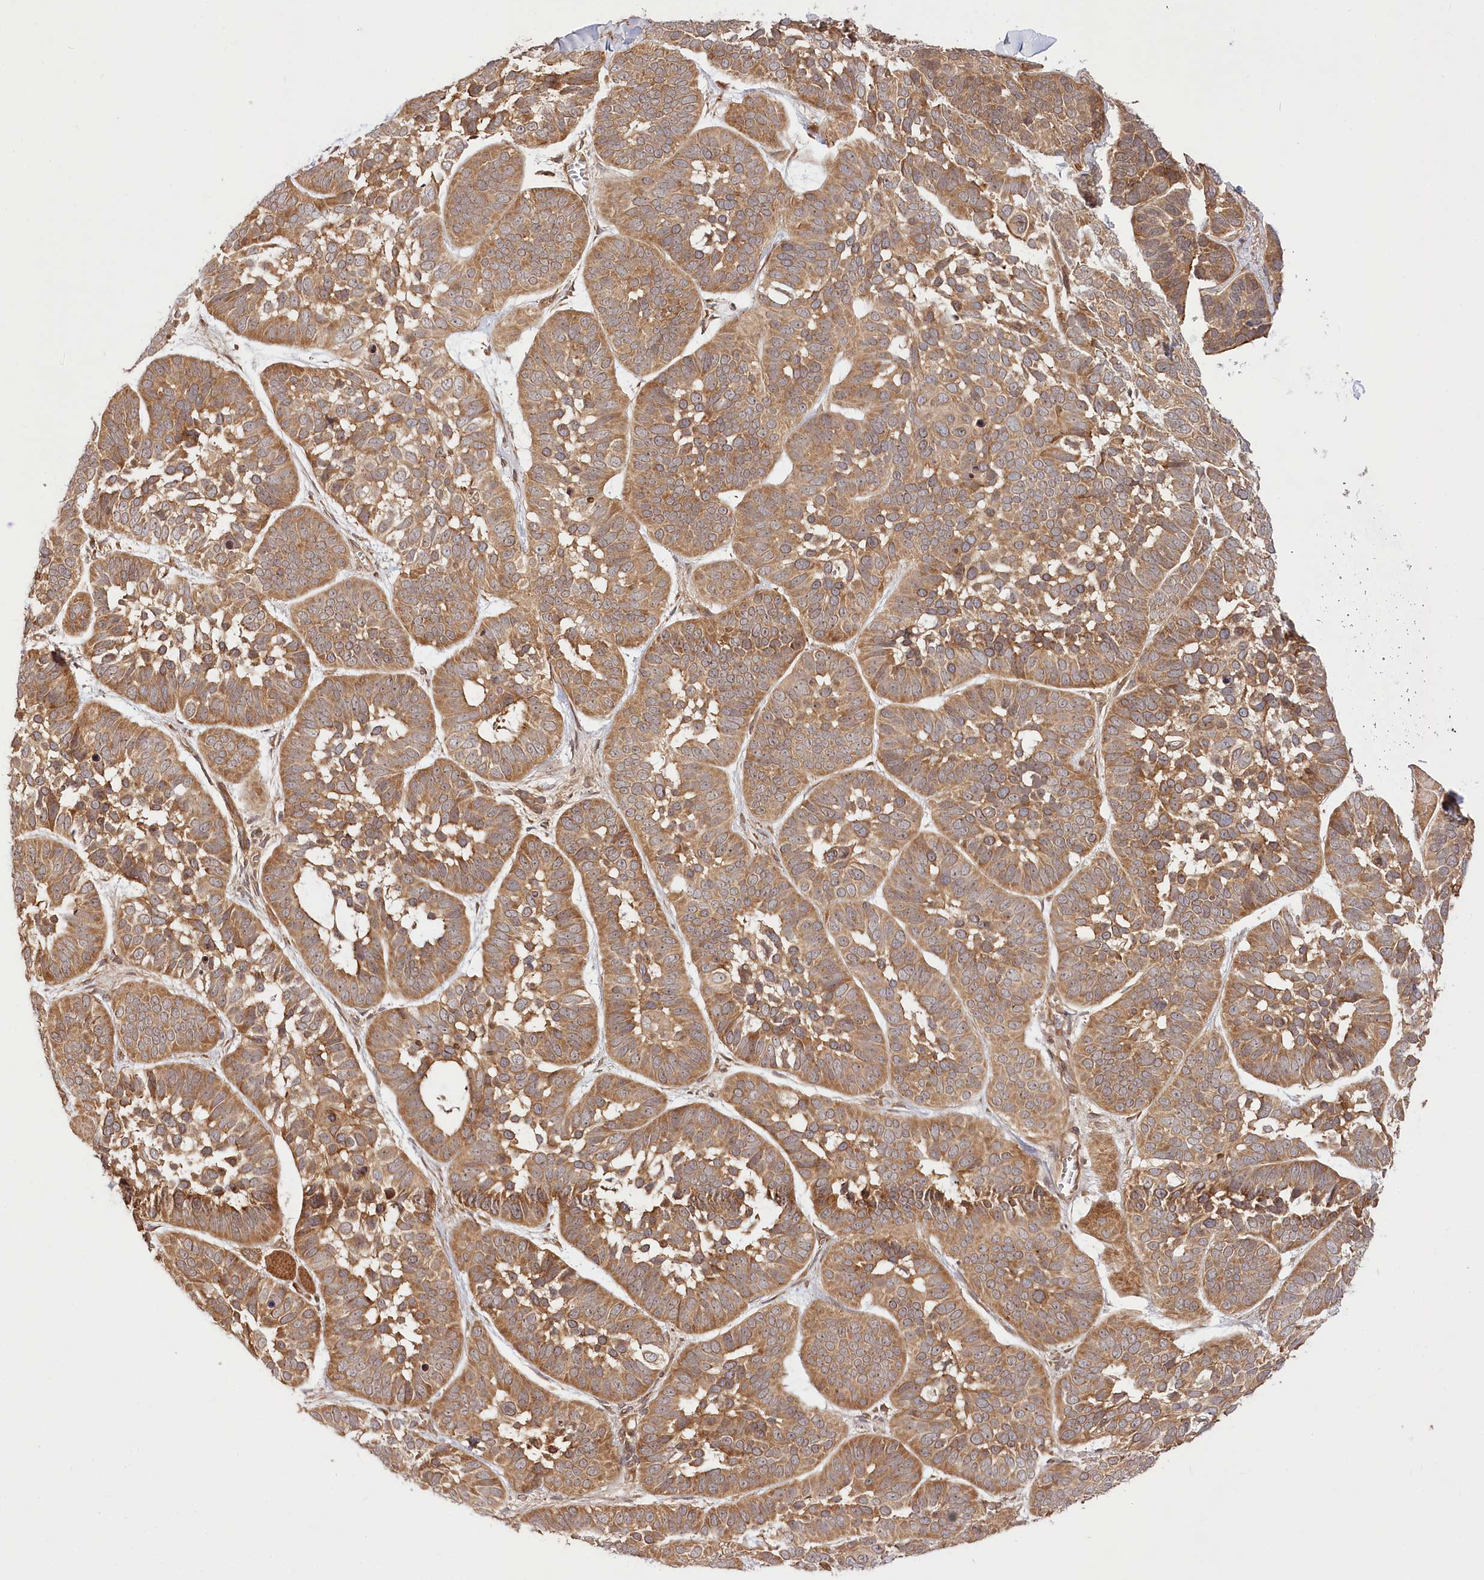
{"staining": {"intensity": "moderate", "quantity": ">75%", "location": "cytoplasmic/membranous"}, "tissue": "skin cancer", "cell_type": "Tumor cells", "image_type": "cancer", "snomed": [{"axis": "morphology", "description": "Basal cell carcinoma"}, {"axis": "topography", "description": "Skin"}], "caption": "Tumor cells show moderate cytoplasmic/membranous staining in about >75% of cells in skin cancer. (DAB IHC, brown staining for protein, blue staining for nuclei).", "gene": "CEP70", "patient": {"sex": "male", "age": 62}}